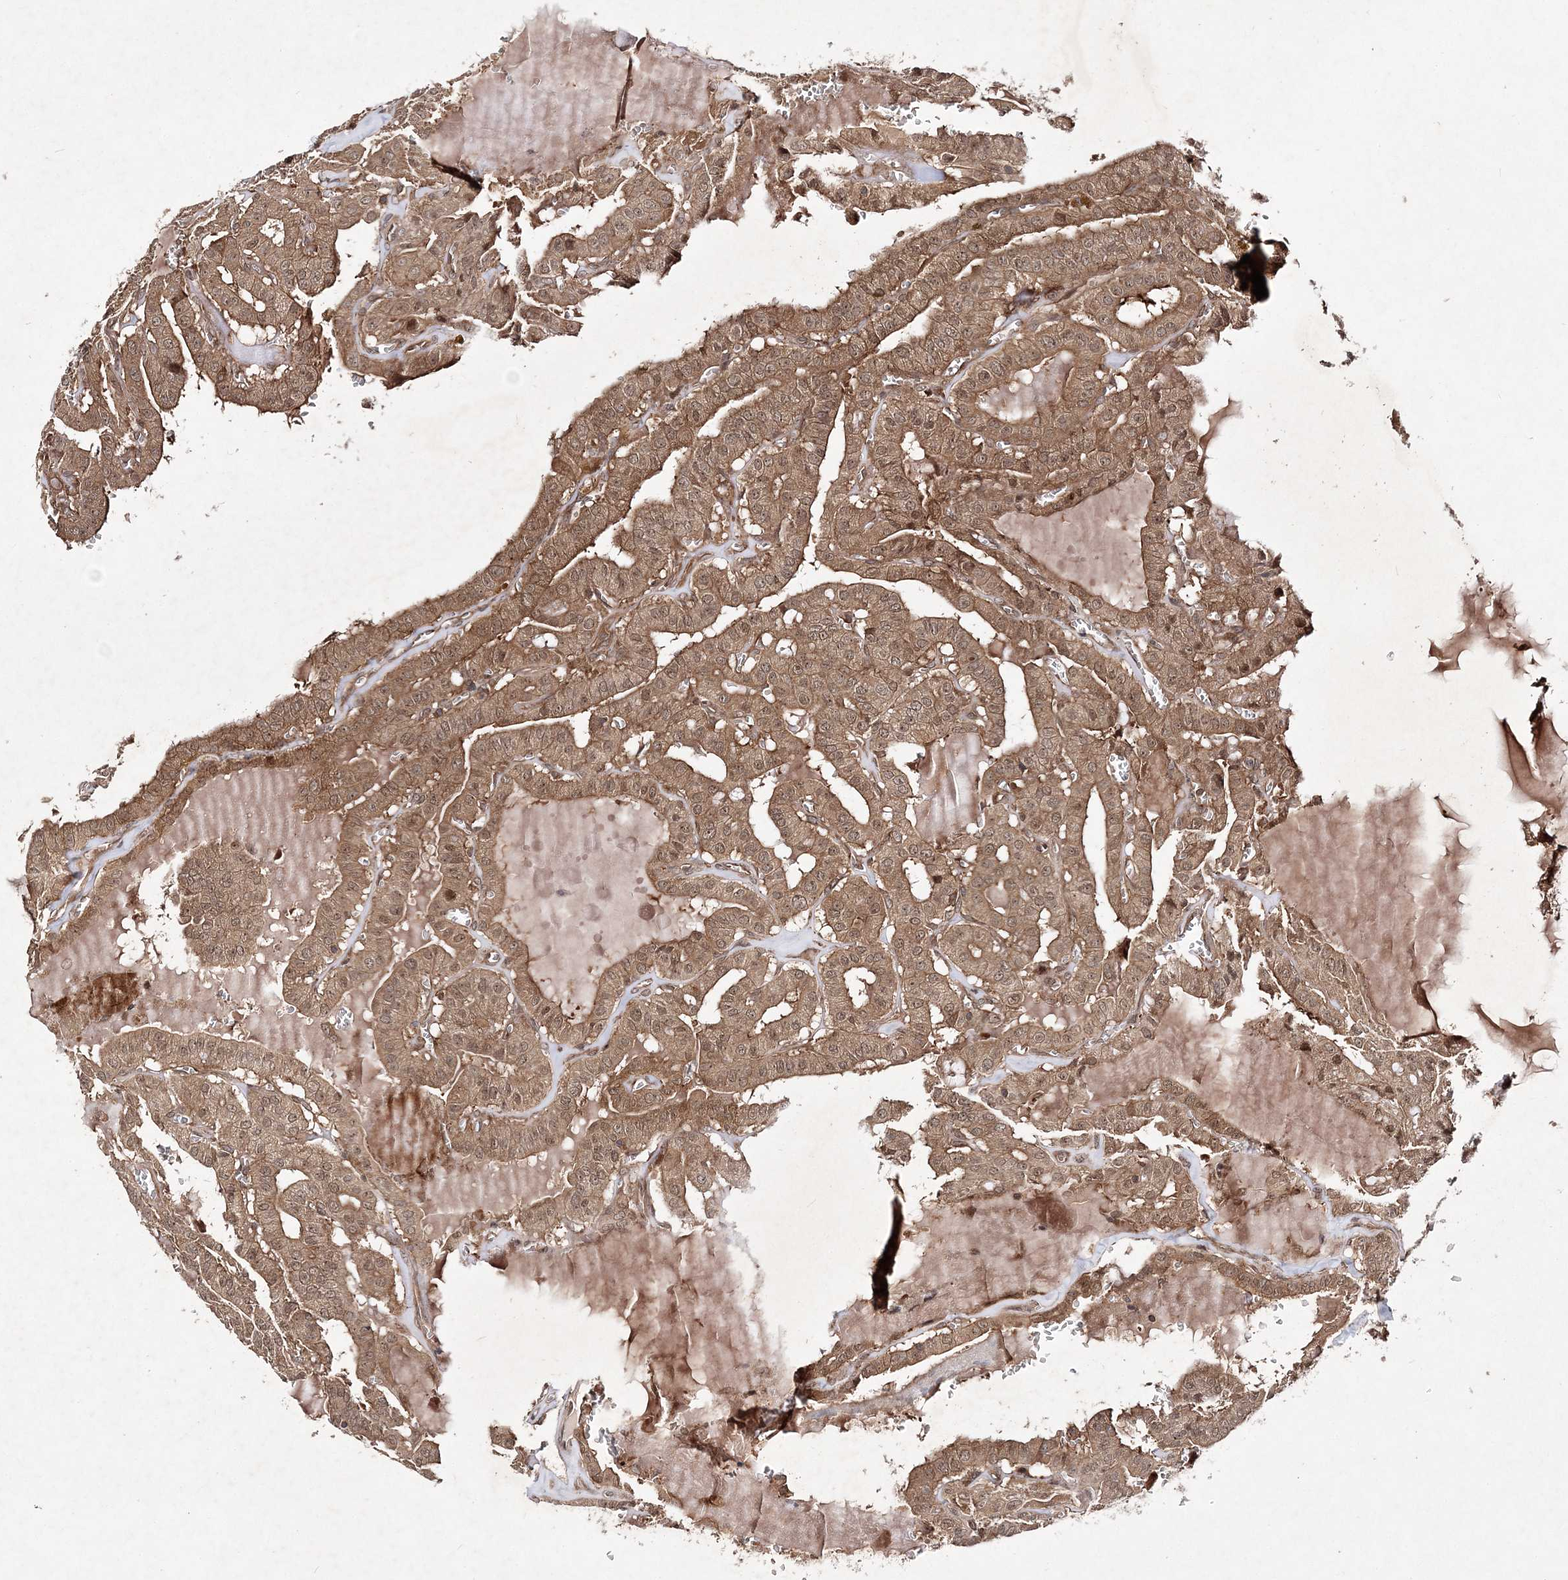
{"staining": {"intensity": "moderate", "quantity": ">75%", "location": "cytoplasmic/membranous,nuclear"}, "tissue": "thyroid cancer", "cell_type": "Tumor cells", "image_type": "cancer", "snomed": [{"axis": "morphology", "description": "Papillary adenocarcinoma, NOS"}, {"axis": "topography", "description": "Thyroid gland"}], "caption": "This micrograph exhibits IHC staining of human thyroid cancer, with medium moderate cytoplasmic/membranous and nuclear staining in about >75% of tumor cells.", "gene": "TMEM9B", "patient": {"sex": "male", "age": 52}}